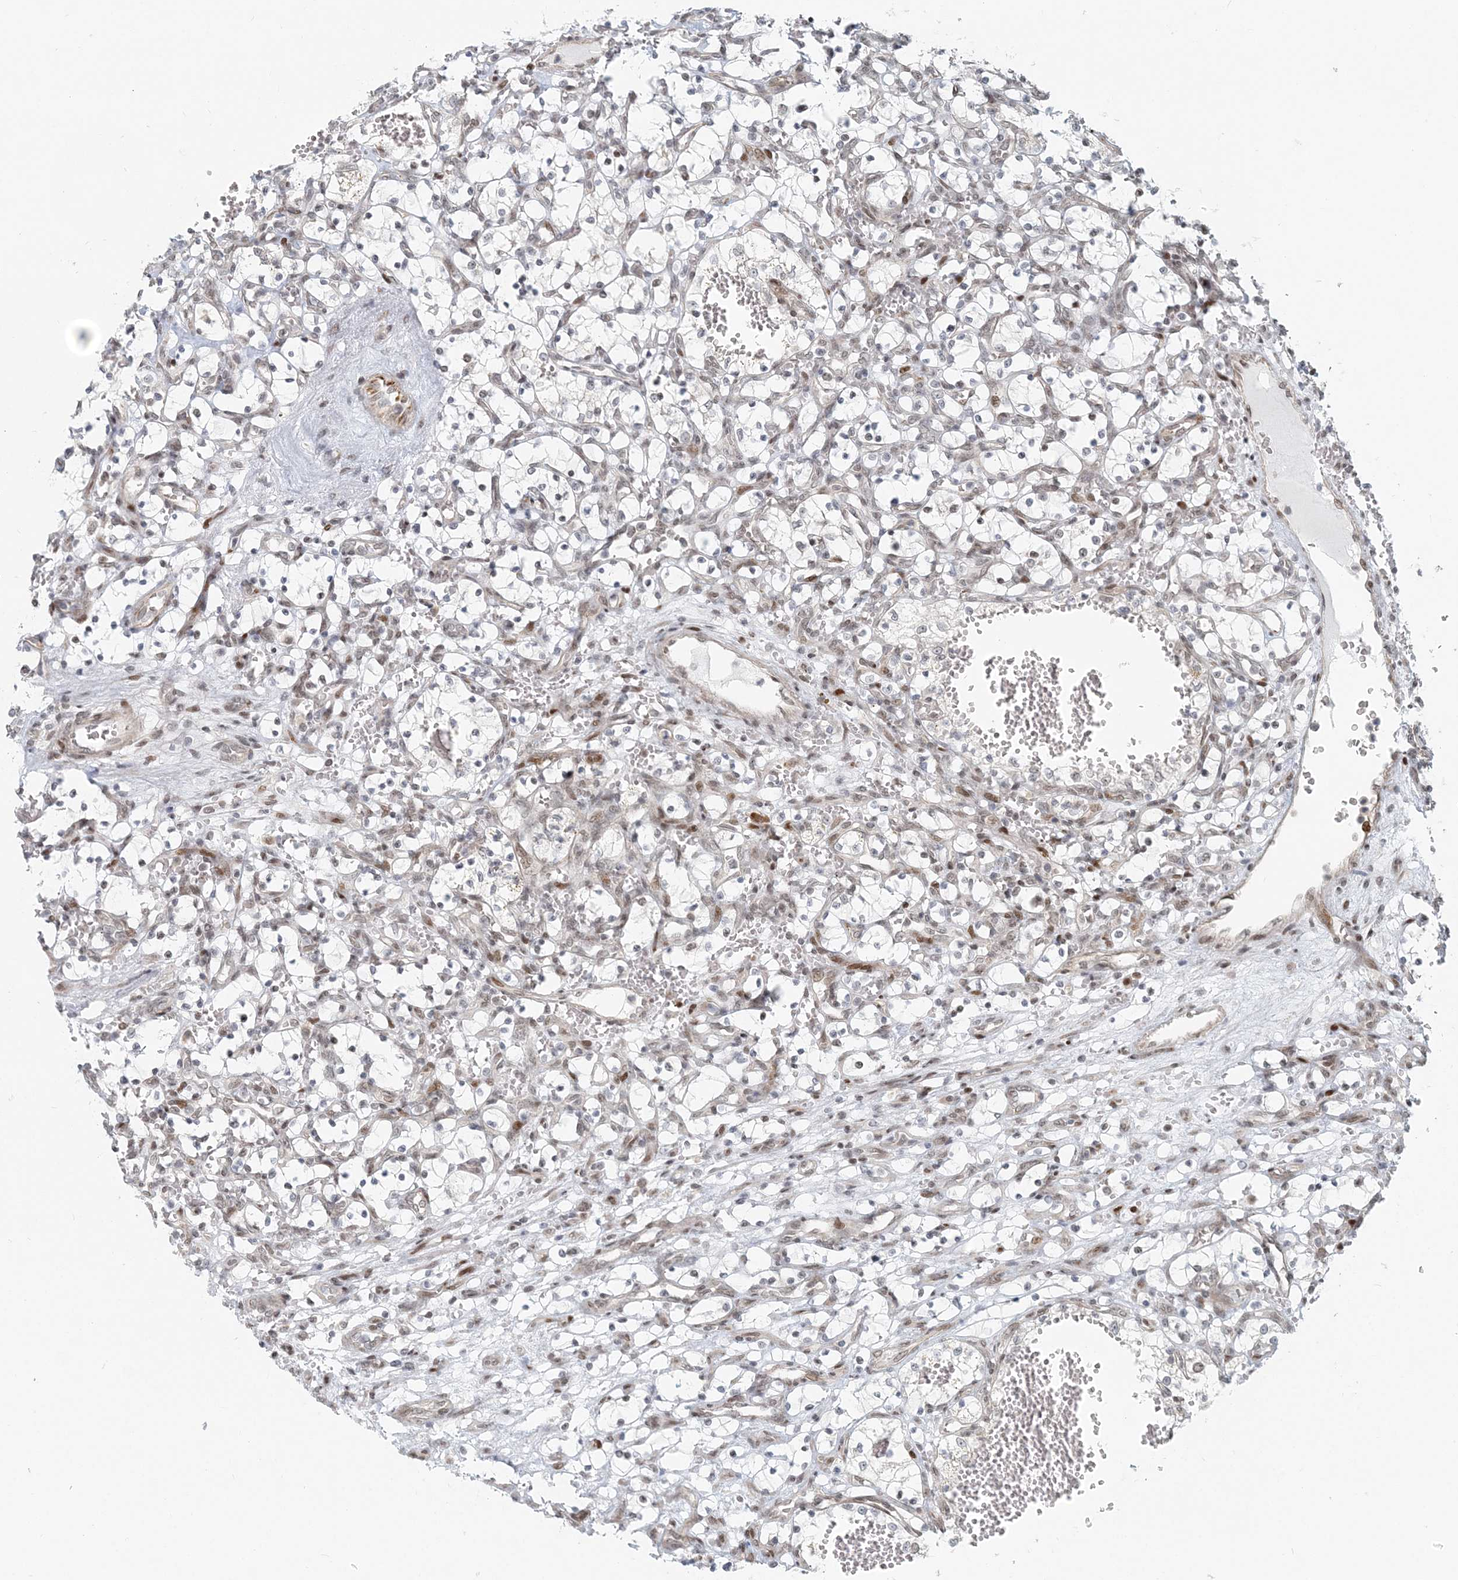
{"staining": {"intensity": "negative", "quantity": "none", "location": "none"}, "tissue": "renal cancer", "cell_type": "Tumor cells", "image_type": "cancer", "snomed": [{"axis": "morphology", "description": "Adenocarcinoma, NOS"}, {"axis": "topography", "description": "Kidney"}], "caption": "Tumor cells are negative for protein expression in human adenocarcinoma (renal).", "gene": "BAZ1B", "patient": {"sex": "female", "age": 69}}